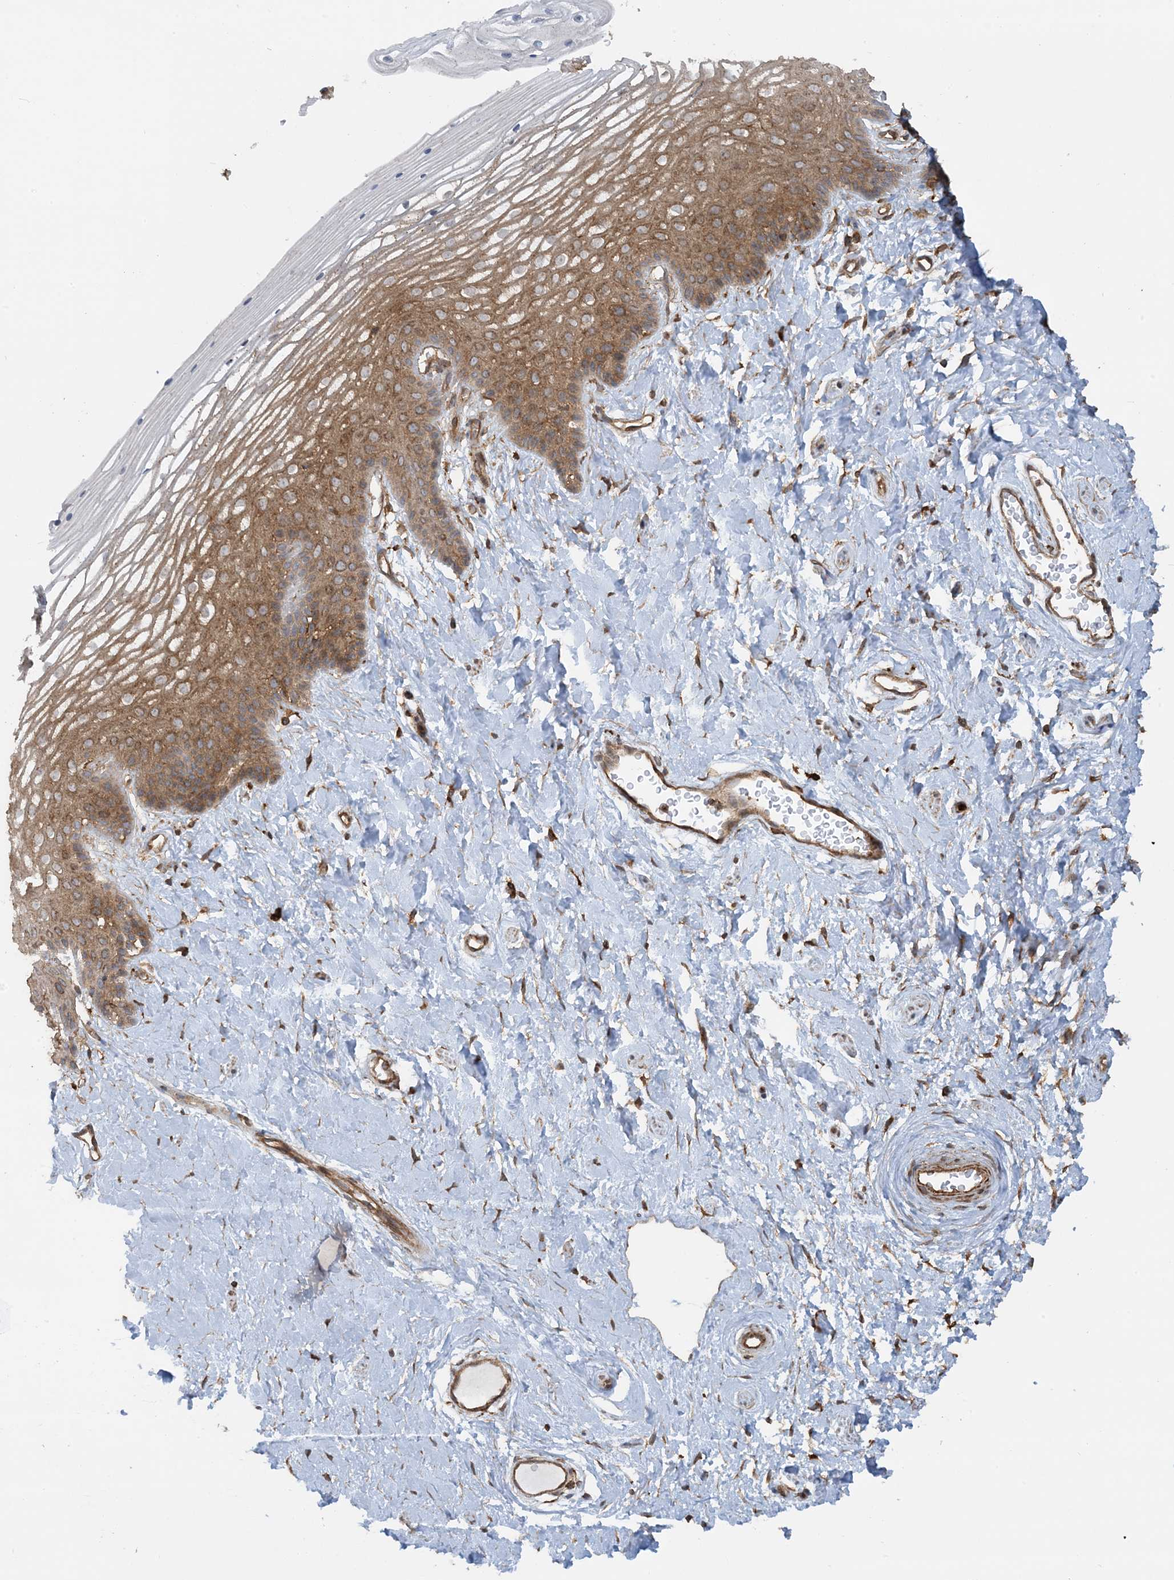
{"staining": {"intensity": "moderate", "quantity": "25%-75%", "location": "cytoplasmic/membranous"}, "tissue": "vagina", "cell_type": "Squamous epithelial cells", "image_type": "normal", "snomed": [{"axis": "morphology", "description": "Normal tissue, NOS"}, {"axis": "topography", "description": "Vagina"}, {"axis": "topography", "description": "Cervix"}], "caption": "Immunohistochemical staining of unremarkable human vagina reveals moderate cytoplasmic/membranous protein staining in about 25%-75% of squamous epithelial cells.", "gene": "STAM2", "patient": {"sex": "female", "age": 40}}